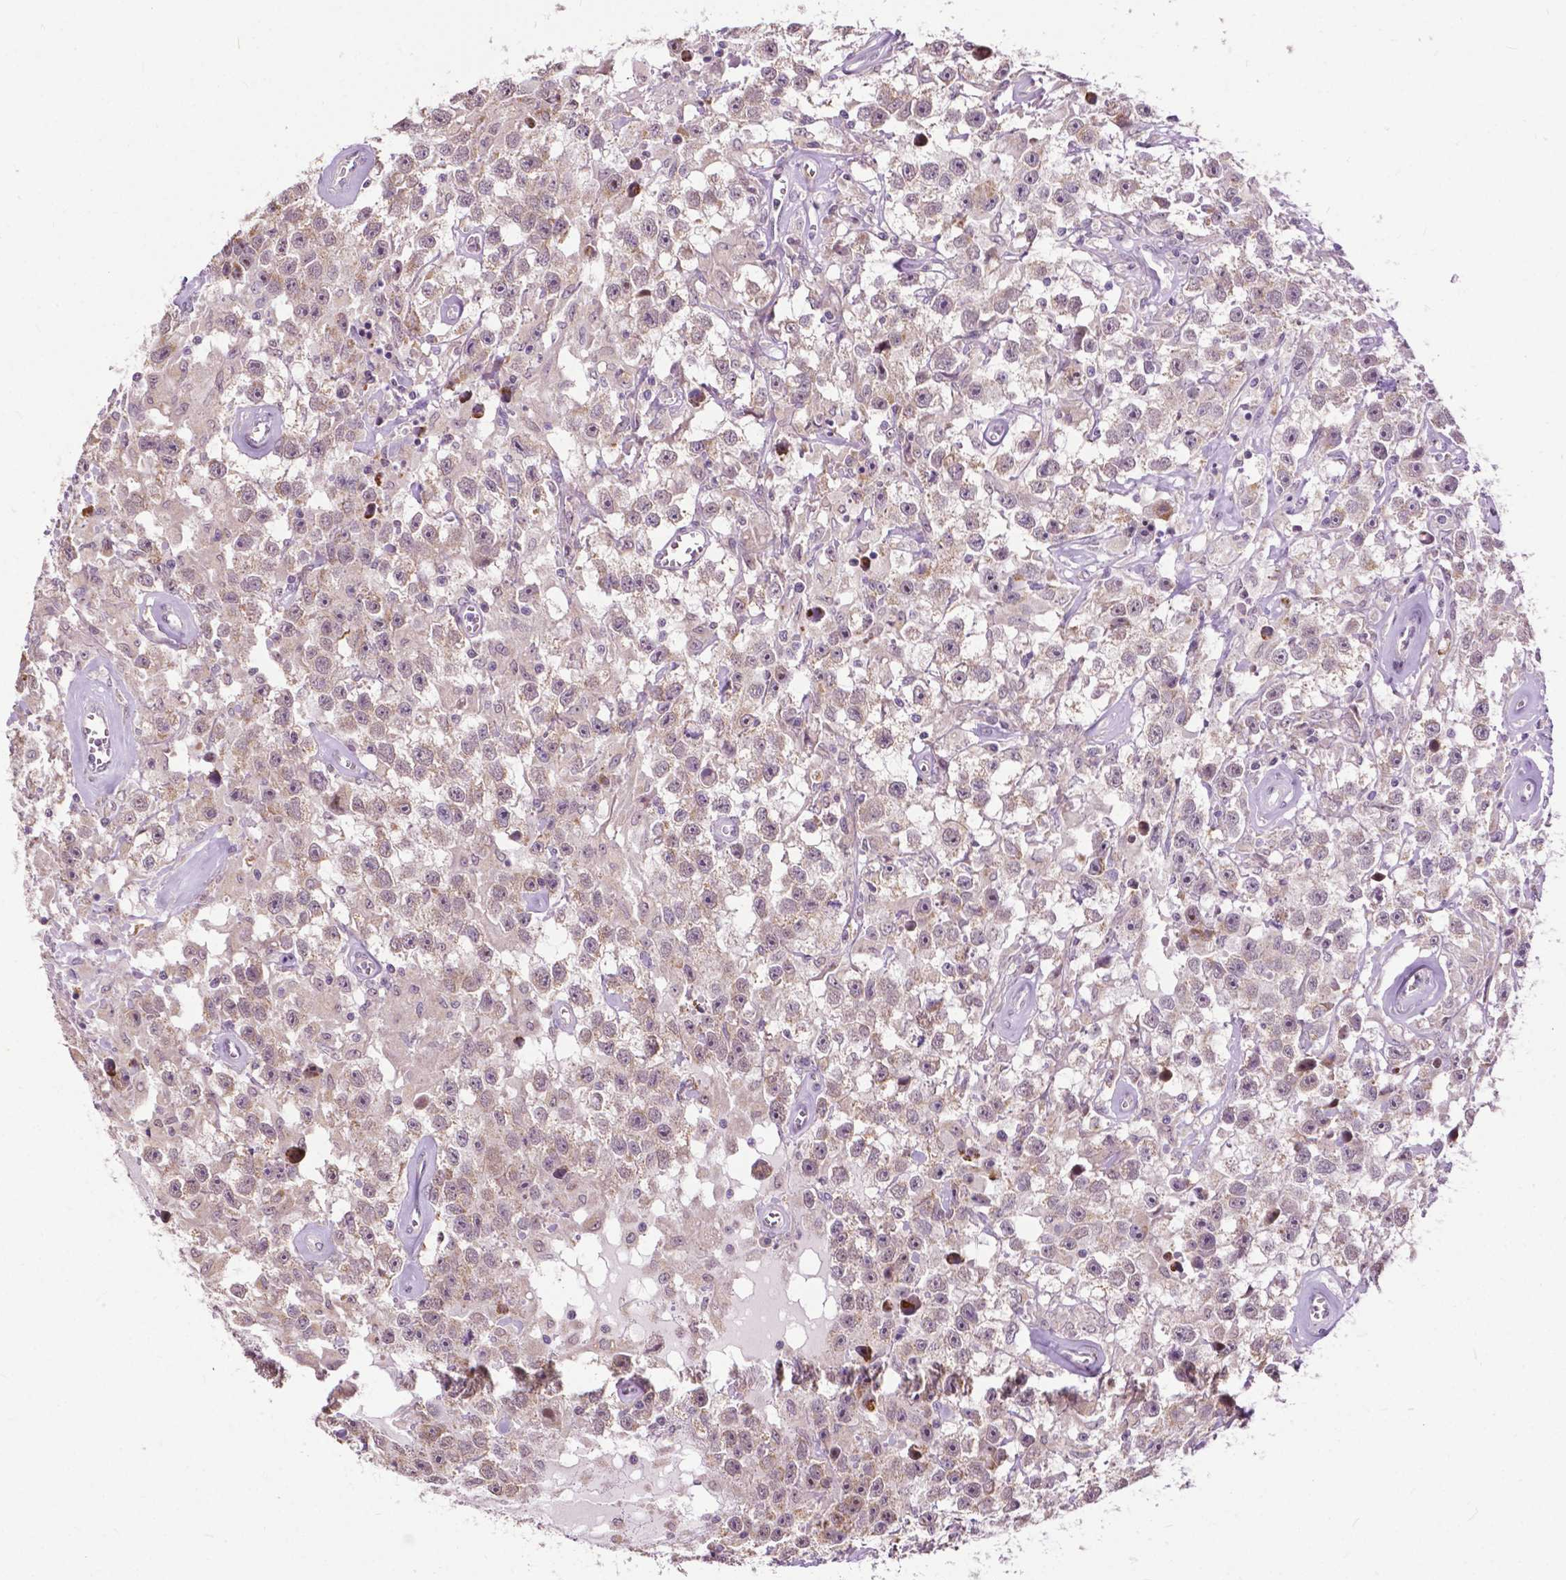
{"staining": {"intensity": "weak", "quantity": "<25%", "location": "cytoplasmic/membranous"}, "tissue": "testis cancer", "cell_type": "Tumor cells", "image_type": "cancer", "snomed": [{"axis": "morphology", "description": "Seminoma, NOS"}, {"axis": "topography", "description": "Testis"}], "caption": "Photomicrograph shows no protein staining in tumor cells of seminoma (testis) tissue.", "gene": "TTC9B", "patient": {"sex": "male", "age": 43}}